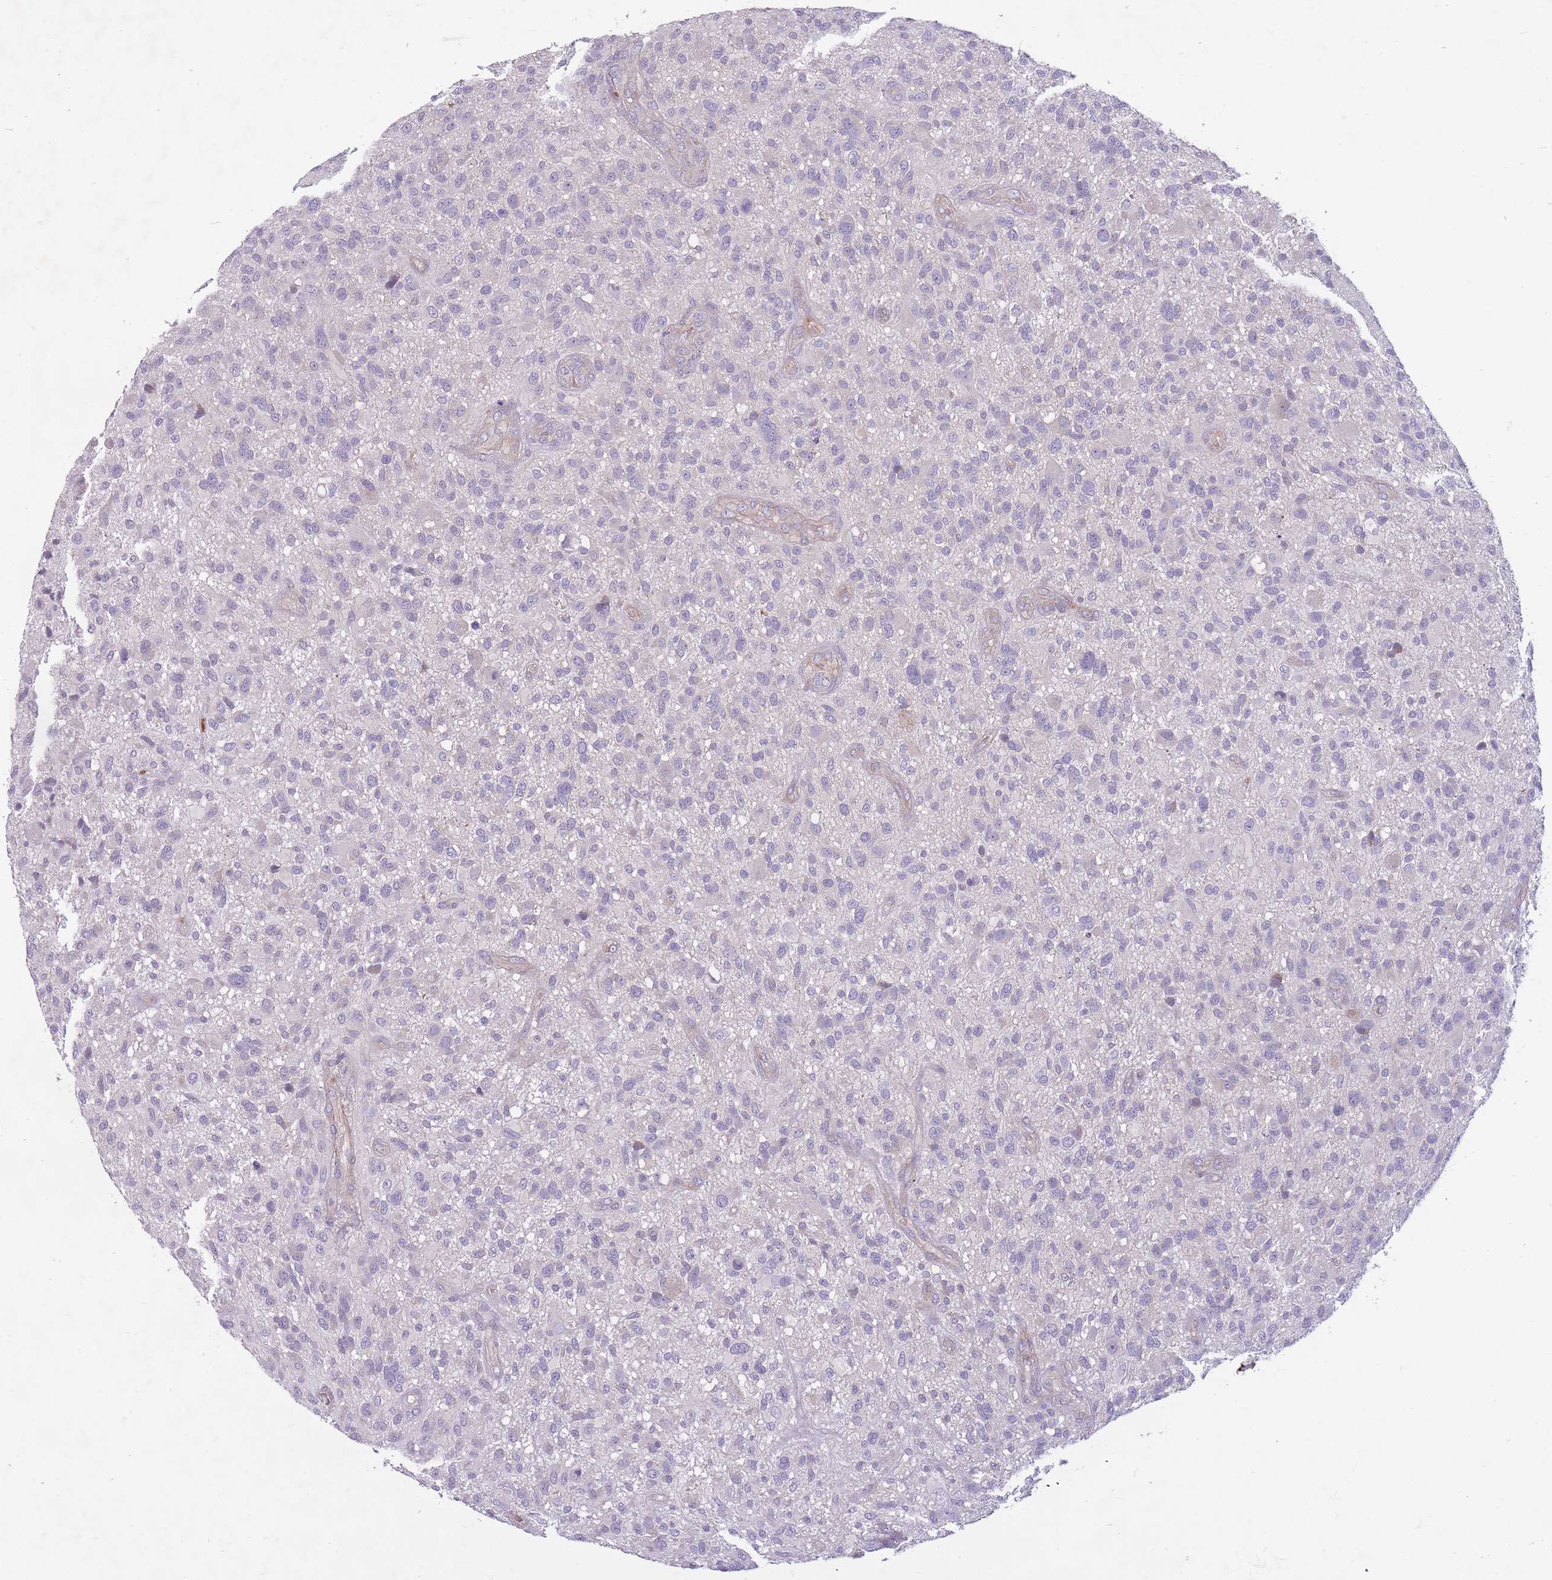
{"staining": {"intensity": "negative", "quantity": "none", "location": "none"}, "tissue": "glioma", "cell_type": "Tumor cells", "image_type": "cancer", "snomed": [{"axis": "morphology", "description": "Glioma, malignant, High grade"}, {"axis": "topography", "description": "Brain"}], "caption": "Tumor cells show no significant protein expression in glioma.", "gene": "PNPLA5", "patient": {"sex": "male", "age": 47}}